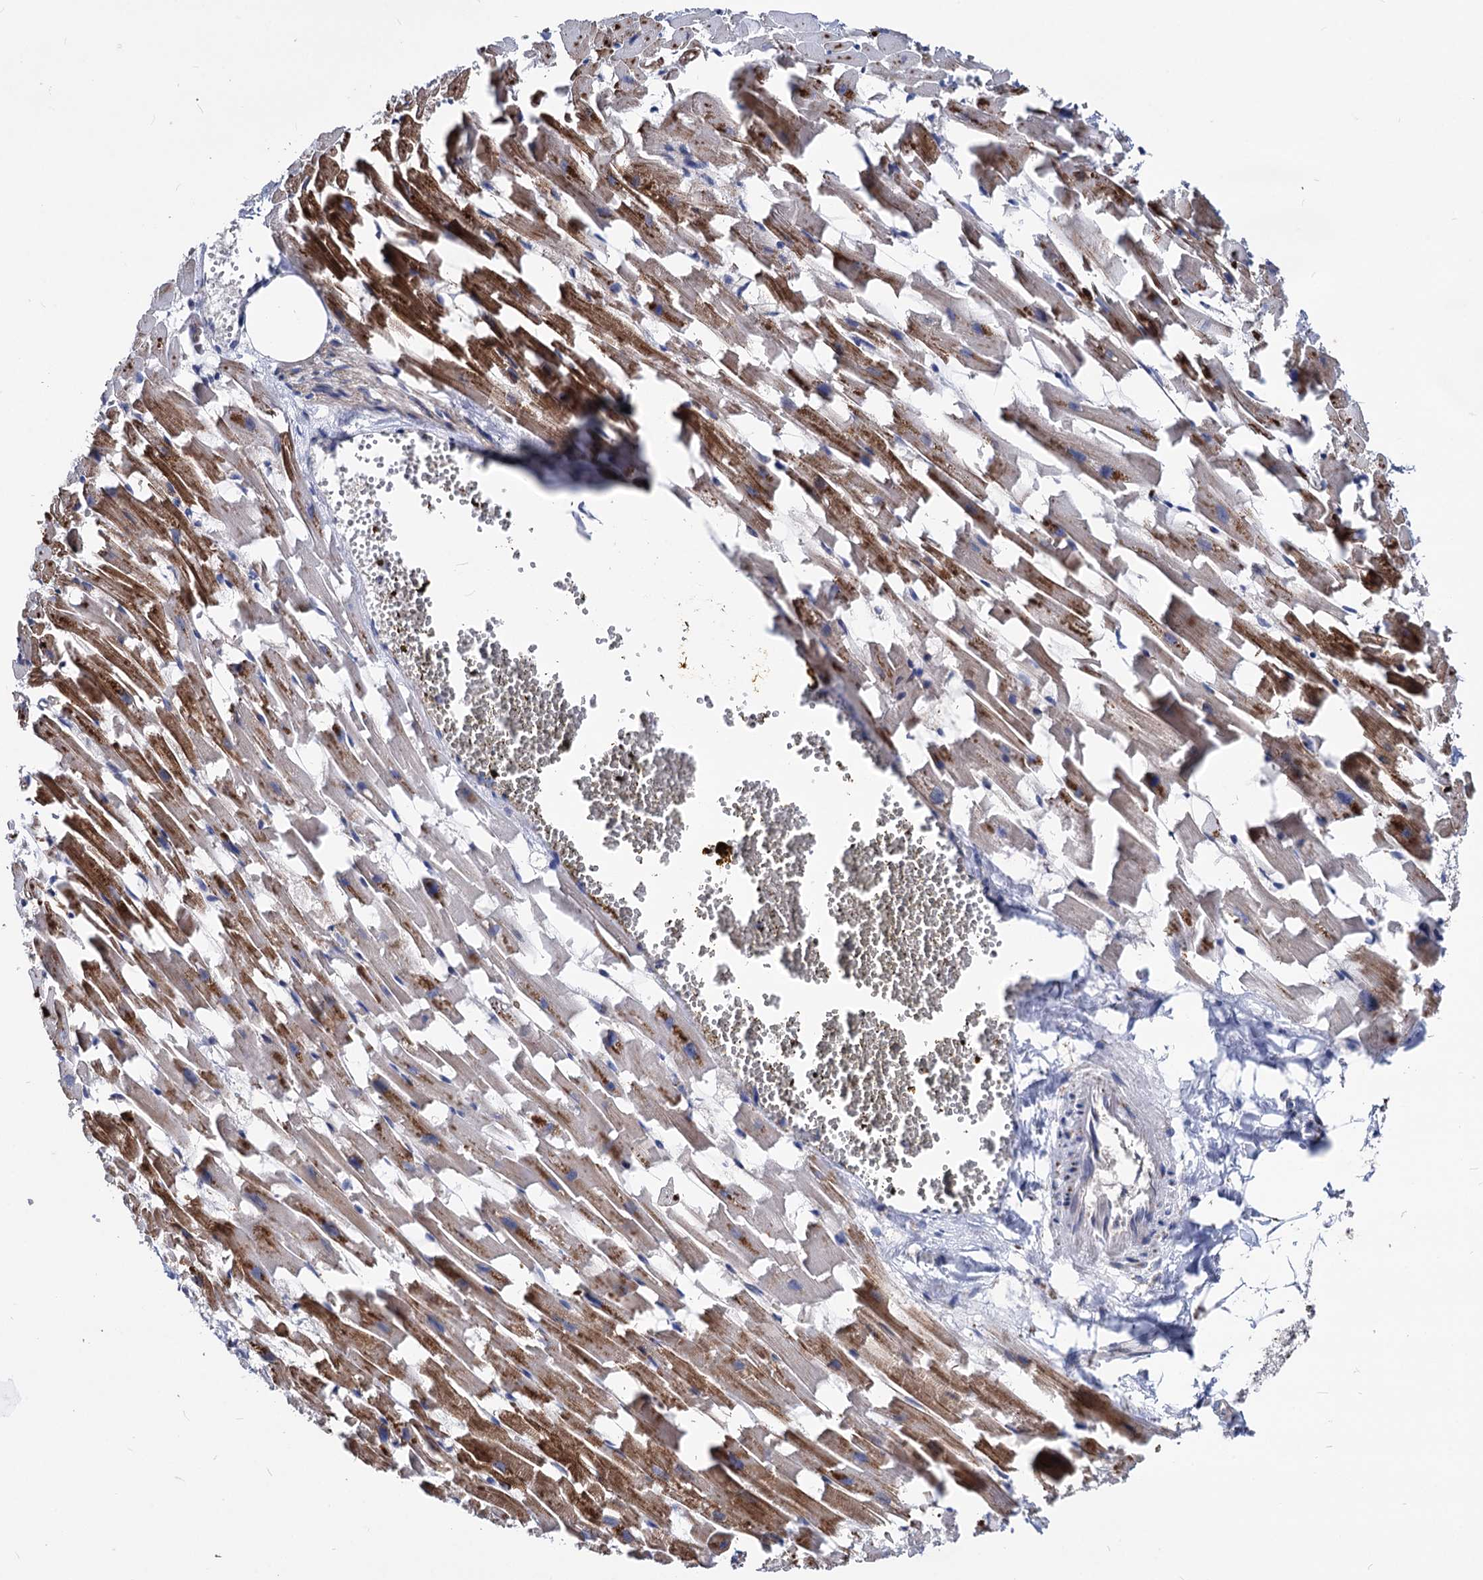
{"staining": {"intensity": "strong", "quantity": ">75%", "location": "cytoplasmic/membranous"}, "tissue": "heart muscle", "cell_type": "Cardiomyocytes", "image_type": "normal", "snomed": [{"axis": "morphology", "description": "Normal tissue, NOS"}, {"axis": "topography", "description": "Heart"}], "caption": "Human heart muscle stained for a protein (brown) exhibits strong cytoplasmic/membranous positive positivity in approximately >75% of cardiomyocytes.", "gene": "SMAGP", "patient": {"sex": "female", "age": 64}}